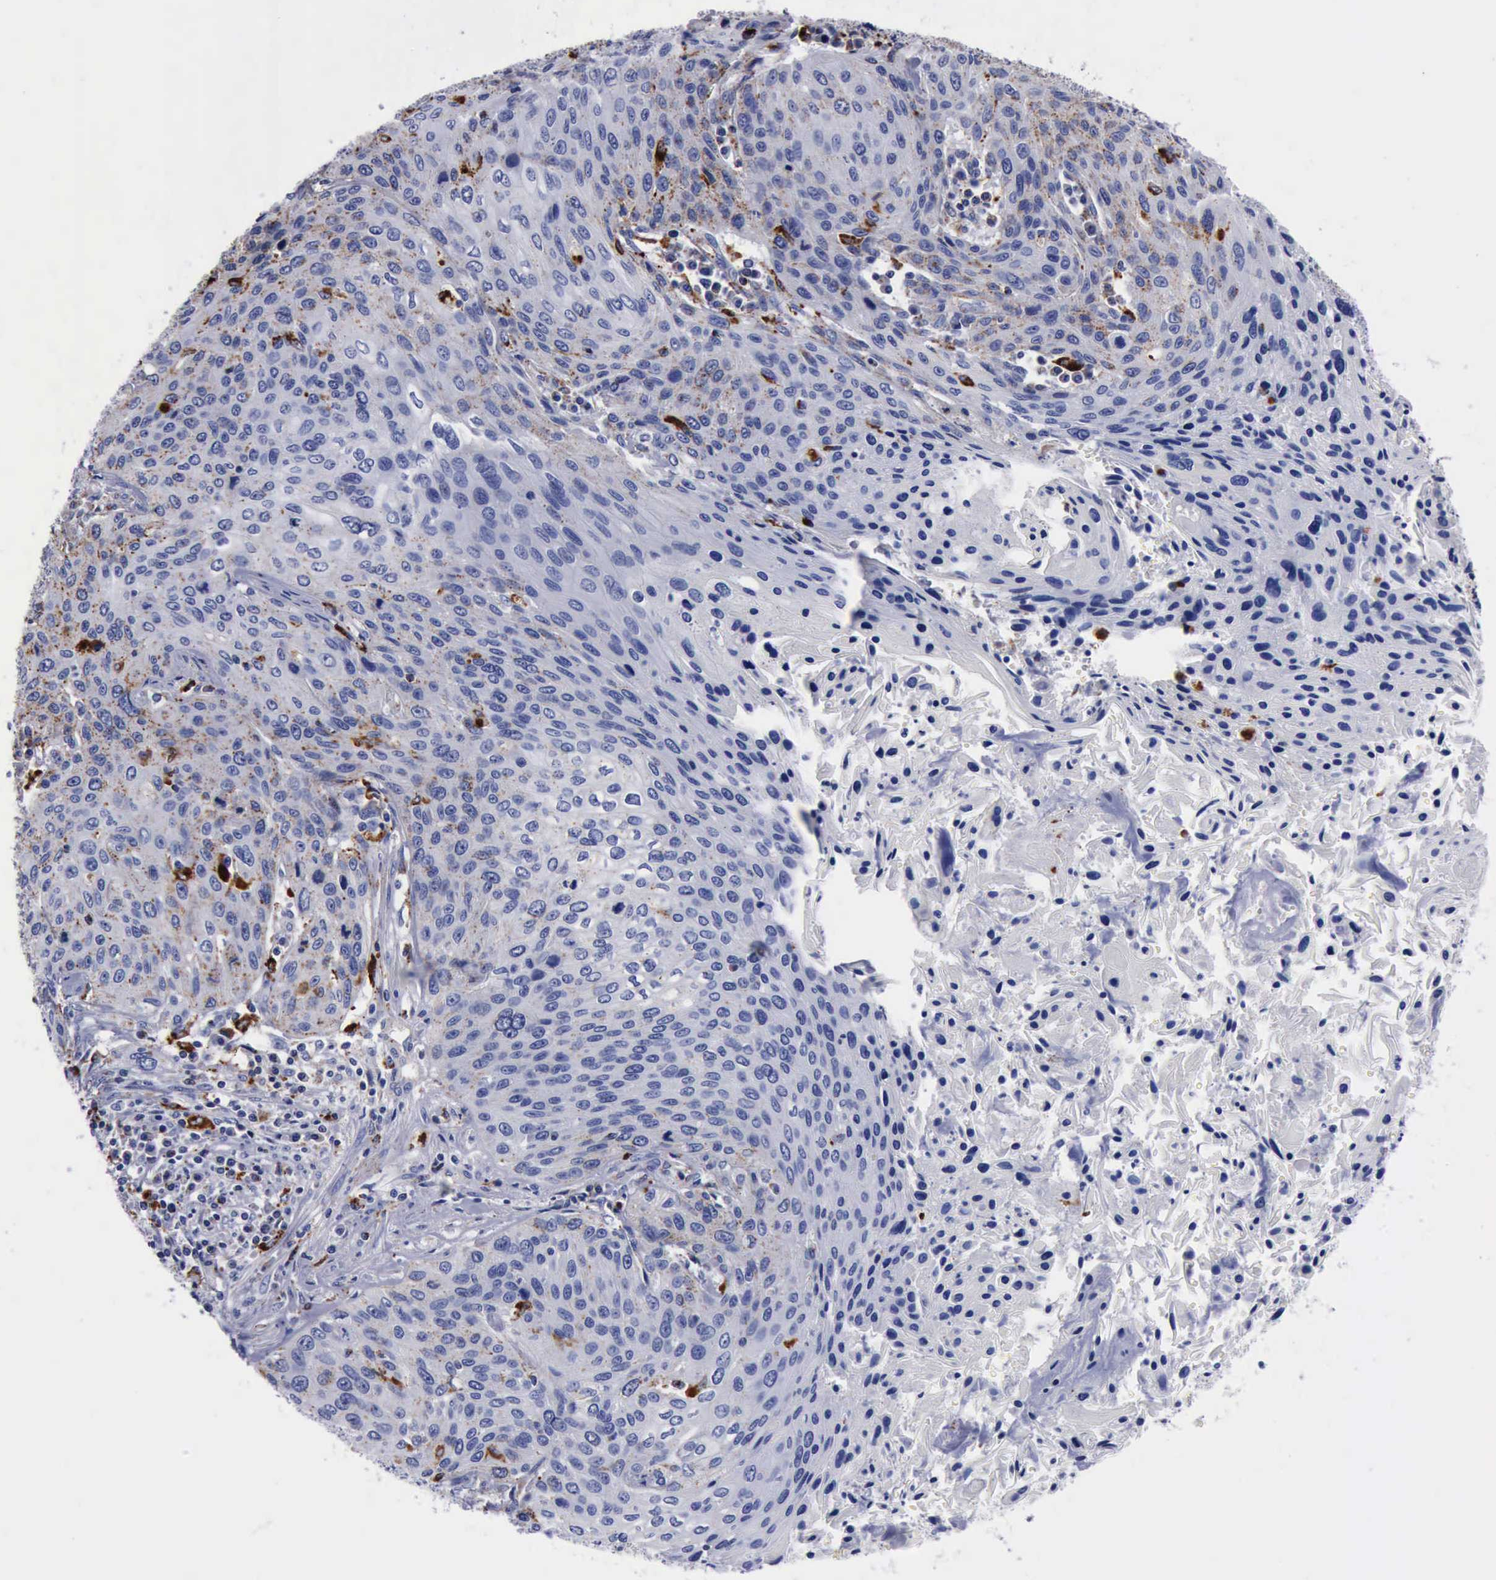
{"staining": {"intensity": "moderate", "quantity": "<25%", "location": "cytoplasmic/membranous,nuclear"}, "tissue": "cervical cancer", "cell_type": "Tumor cells", "image_type": "cancer", "snomed": [{"axis": "morphology", "description": "Squamous cell carcinoma, NOS"}, {"axis": "topography", "description": "Cervix"}], "caption": "This image shows immunohistochemistry staining of human cervical cancer, with low moderate cytoplasmic/membranous and nuclear positivity in approximately <25% of tumor cells.", "gene": "CTSD", "patient": {"sex": "female", "age": 32}}